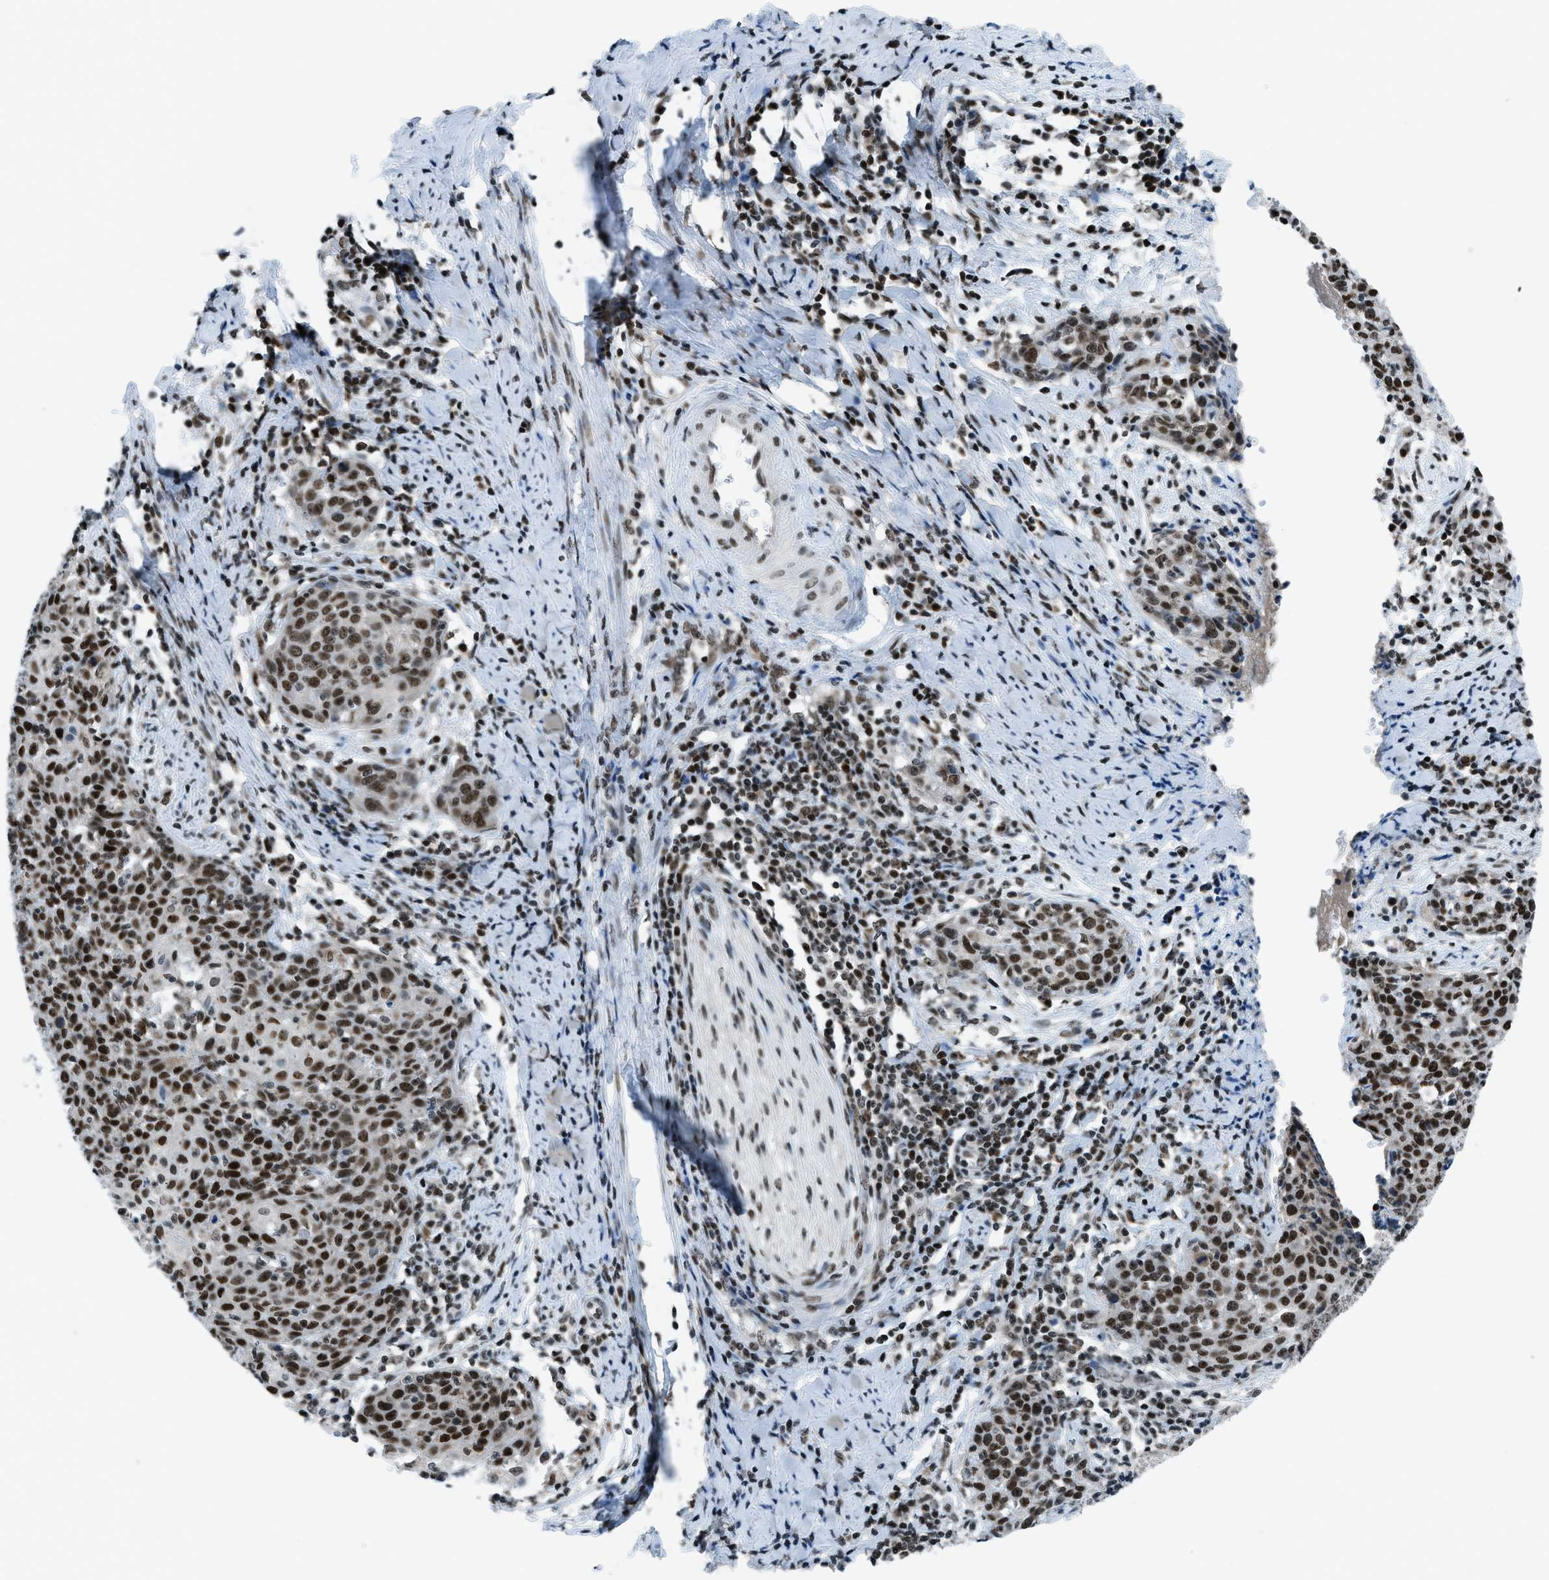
{"staining": {"intensity": "strong", "quantity": ">75%", "location": "nuclear"}, "tissue": "cervical cancer", "cell_type": "Tumor cells", "image_type": "cancer", "snomed": [{"axis": "morphology", "description": "Squamous cell carcinoma, NOS"}, {"axis": "topography", "description": "Cervix"}], "caption": "The photomicrograph reveals immunohistochemical staining of cervical cancer. There is strong nuclear expression is appreciated in approximately >75% of tumor cells.", "gene": "RAD51B", "patient": {"sex": "female", "age": 38}}